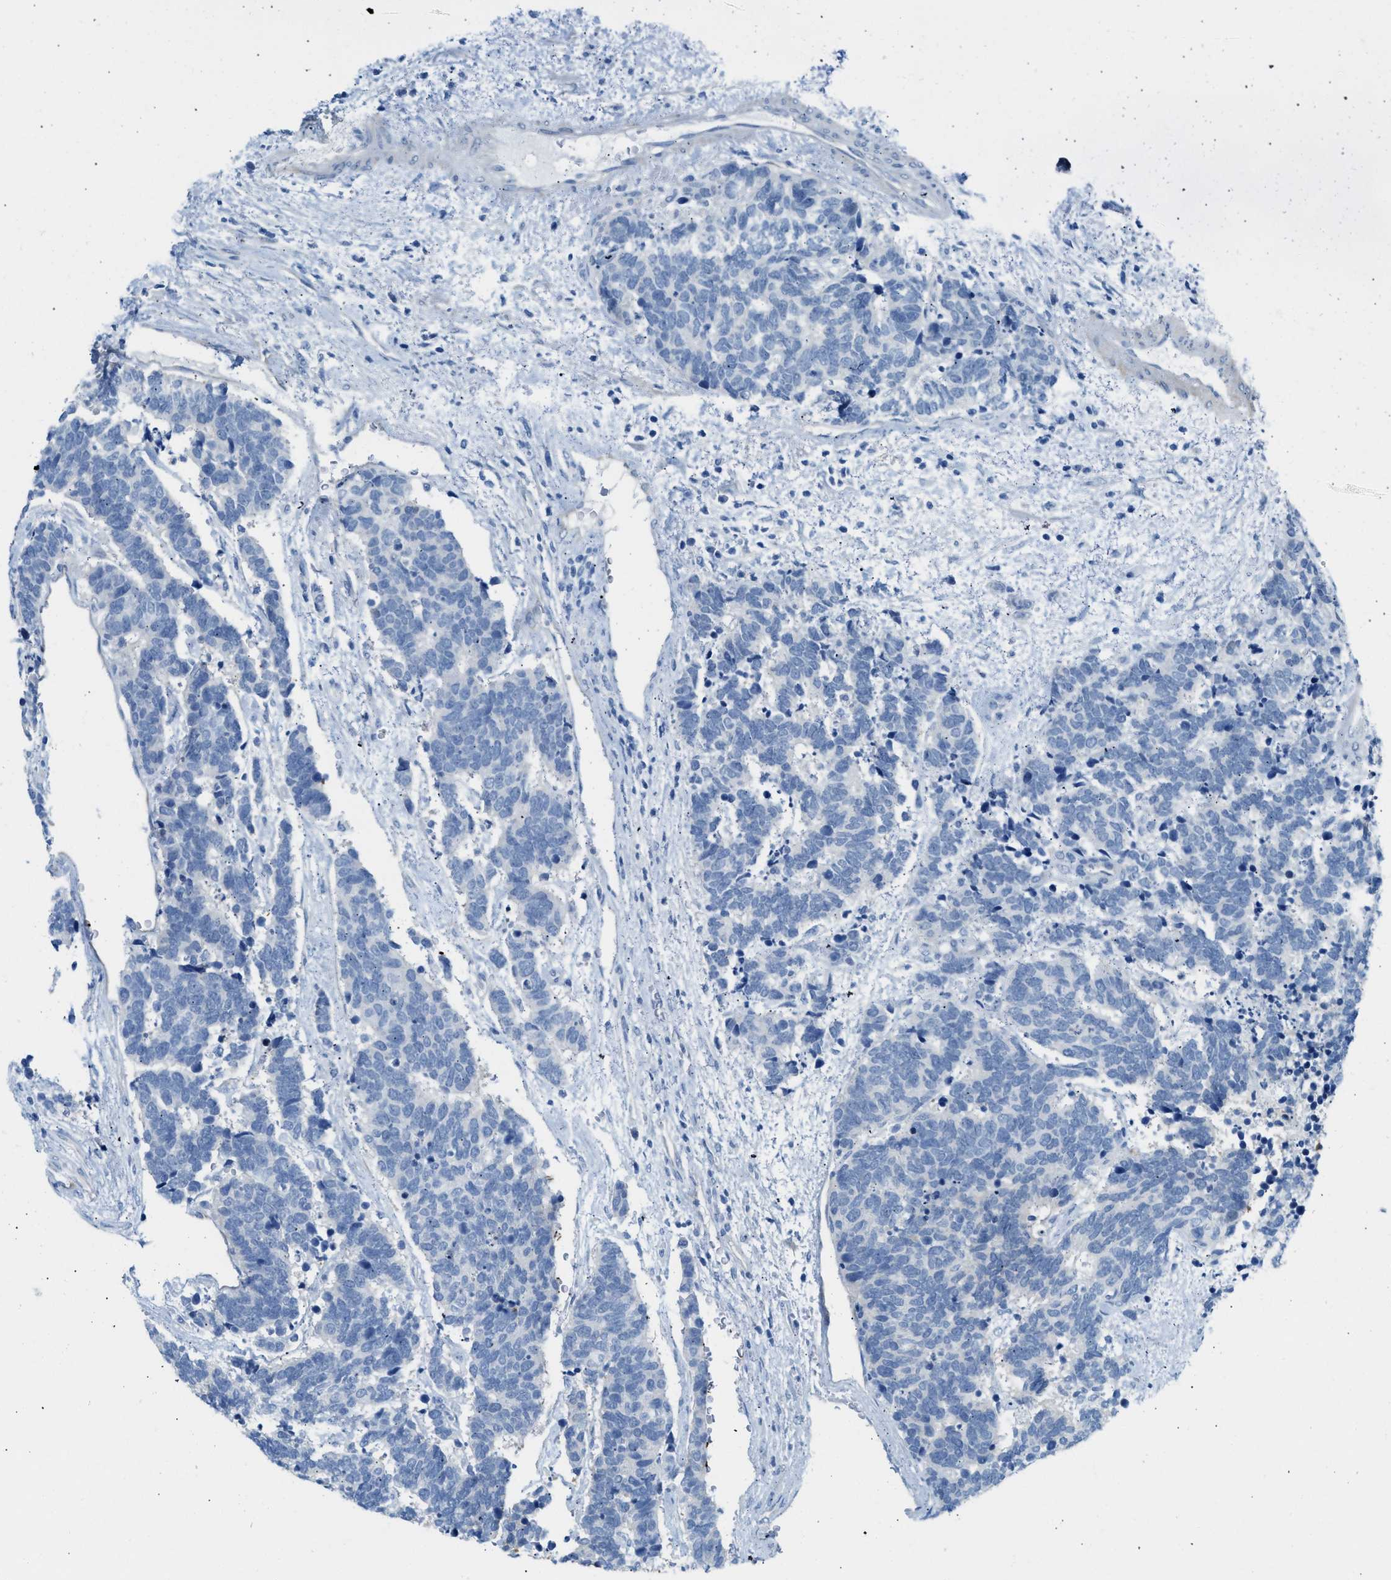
{"staining": {"intensity": "negative", "quantity": "none", "location": "none"}, "tissue": "carcinoid", "cell_type": "Tumor cells", "image_type": "cancer", "snomed": [{"axis": "morphology", "description": "Carcinoma, NOS"}, {"axis": "morphology", "description": "Carcinoid, malignant, NOS"}, {"axis": "topography", "description": "Urinary bladder"}], "caption": "Immunohistochemical staining of human carcinoma demonstrates no significant positivity in tumor cells.", "gene": "SPAM1", "patient": {"sex": "male", "age": 57}}